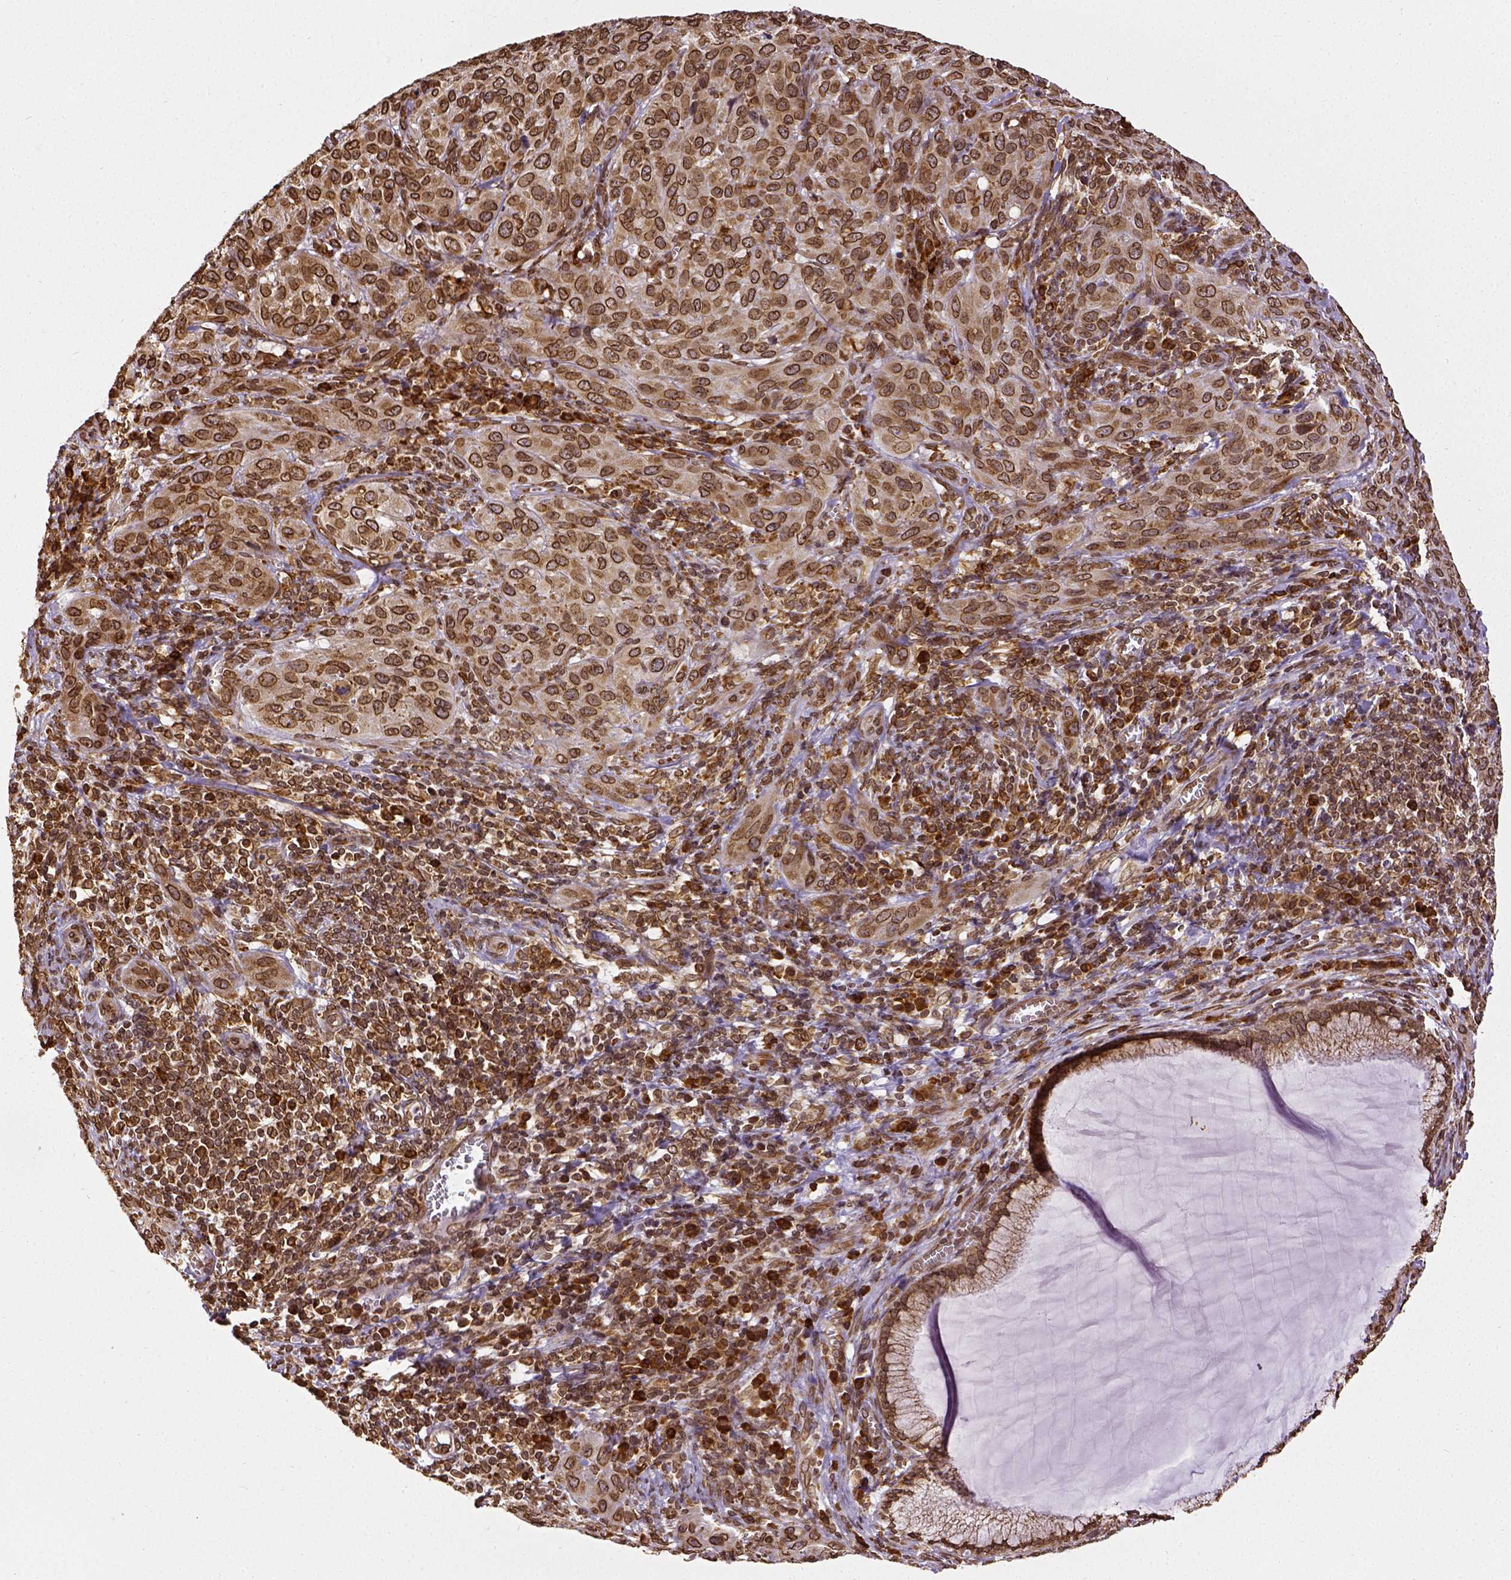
{"staining": {"intensity": "strong", "quantity": ">75%", "location": "cytoplasmic/membranous,nuclear"}, "tissue": "cervical cancer", "cell_type": "Tumor cells", "image_type": "cancer", "snomed": [{"axis": "morphology", "description": "Normal tissue, NOS"}, {"axis": "morphology", "description": "Squamous cell carcinoma, NOS"}, {"axis": "topography", "description": "Cervix"}], "caption": "Protein staining of cervical cancer (squamous cell carcinoma) tissue demonstrates strong cytoplasmic/membranous and nuclear expression in approximately >75% of tumor cells. (brown staining indicates protein expression, while blue staining denotes nuclei).", "gene": "MTDH", "patient": {"sex": "female", "age": 51}}